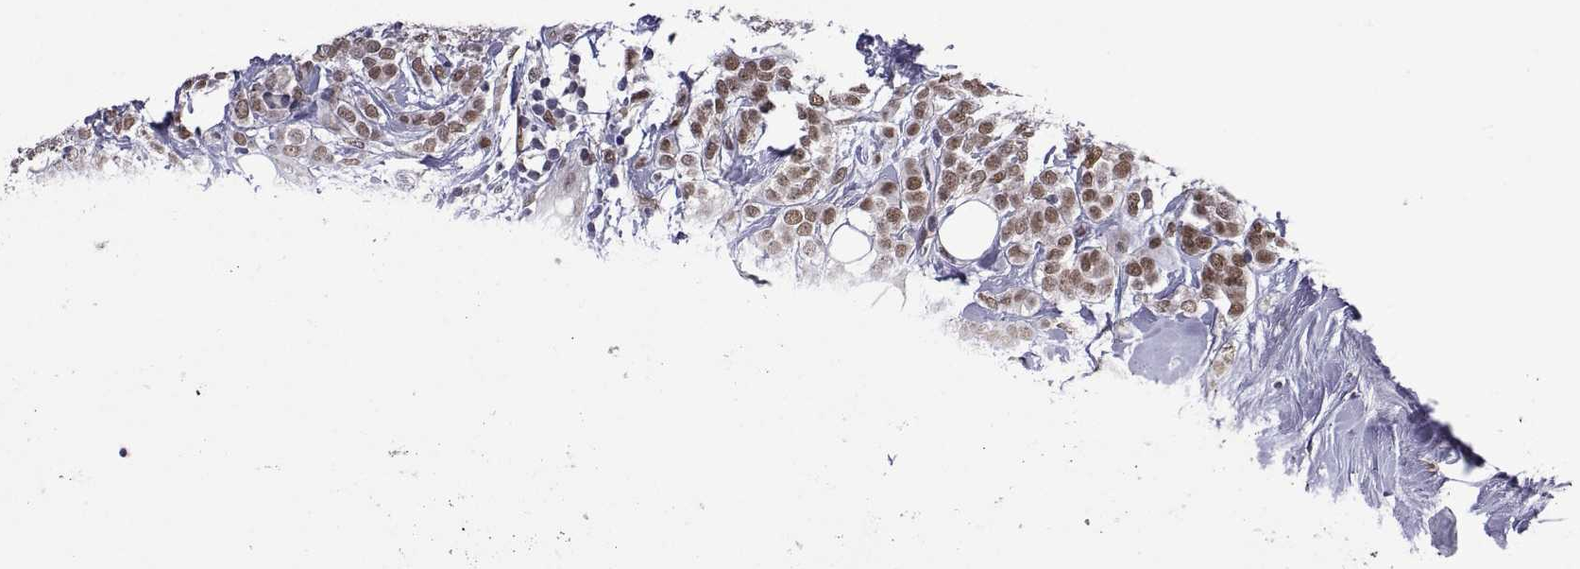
{"staining": {"intensity": "moderate", "quantity": ">75%", "location": "nuclear"}, "tissue": "breast cancer", "cell_type": "Tumor cells", "image_type": "cancer", "snomed": [{"axis": "morphology", "description": "Lobular carcinoma"}, {"axis": "topography", "description": "Breast"}], "caption": "This histopathology image reveals immunohistochemistry staining of human breast cancer, with medium moderate nuclear positivity in about >75% of tumor cells.", "gene": "NR4A1", "patient": {"sex": "female", "age": 49}}